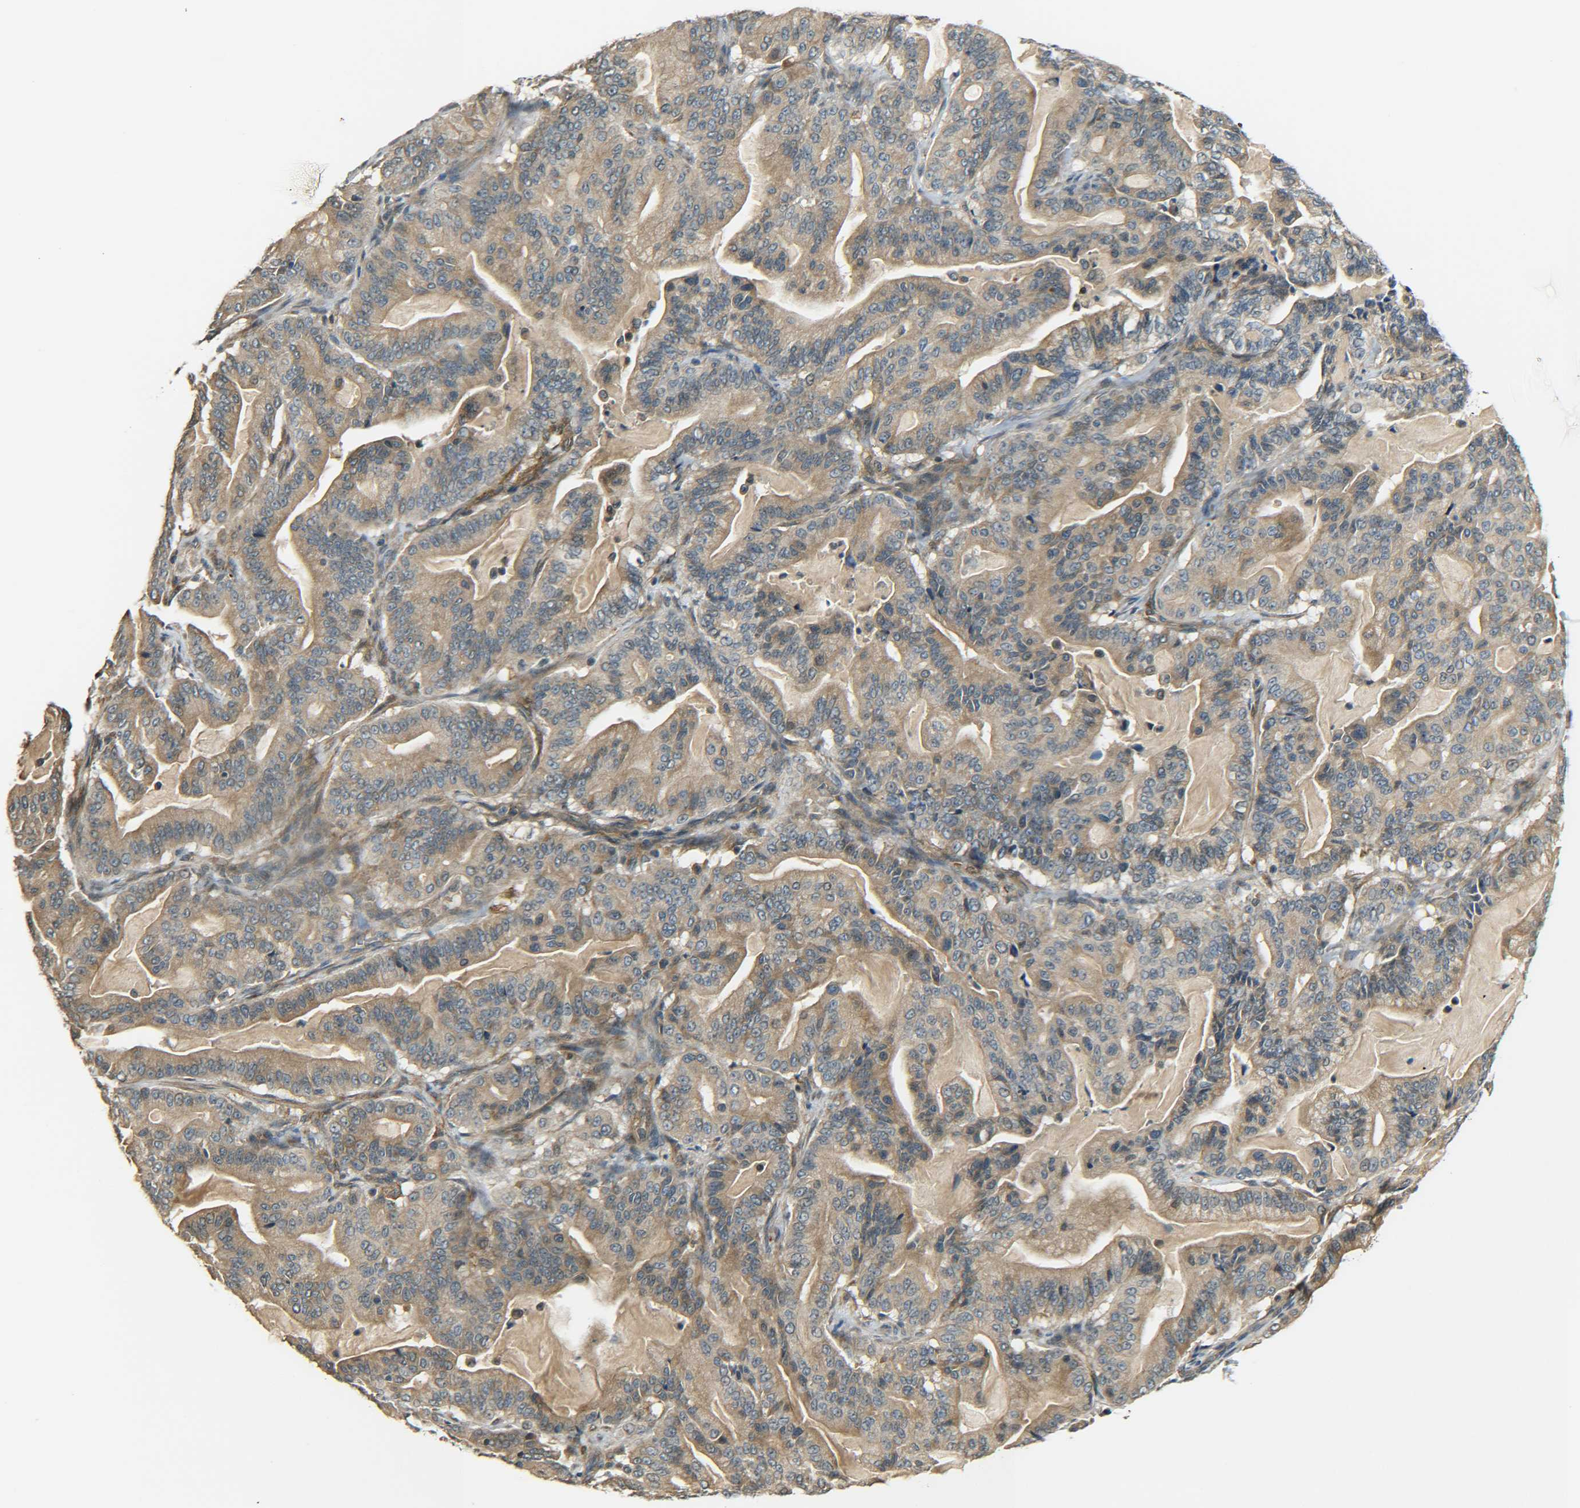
{"staining": {"intensity": "moderate", "quantity": ">75%", "location": "cytoplasmic/membranous"}, "tissue": "pancreatic cancer", "cell_type": "Tumor cells", "image_type": "cancer", "snomed": [{"axis": "morphology", "description": "Adenocarcinoma, NOS"}, {"axis": "topography", "description": "Pancreas"}], "caption": "Immunohistochemistry (DAB (3,3'-diaminobenzidine)) staining of pancreatic cancer (adenocarcinoma) displays moderate cytoplasmic/membranous protein expression in about >75% of tumor cells.", "gene": "DAB2", "patient": {"sex": "male", "age": 63}}